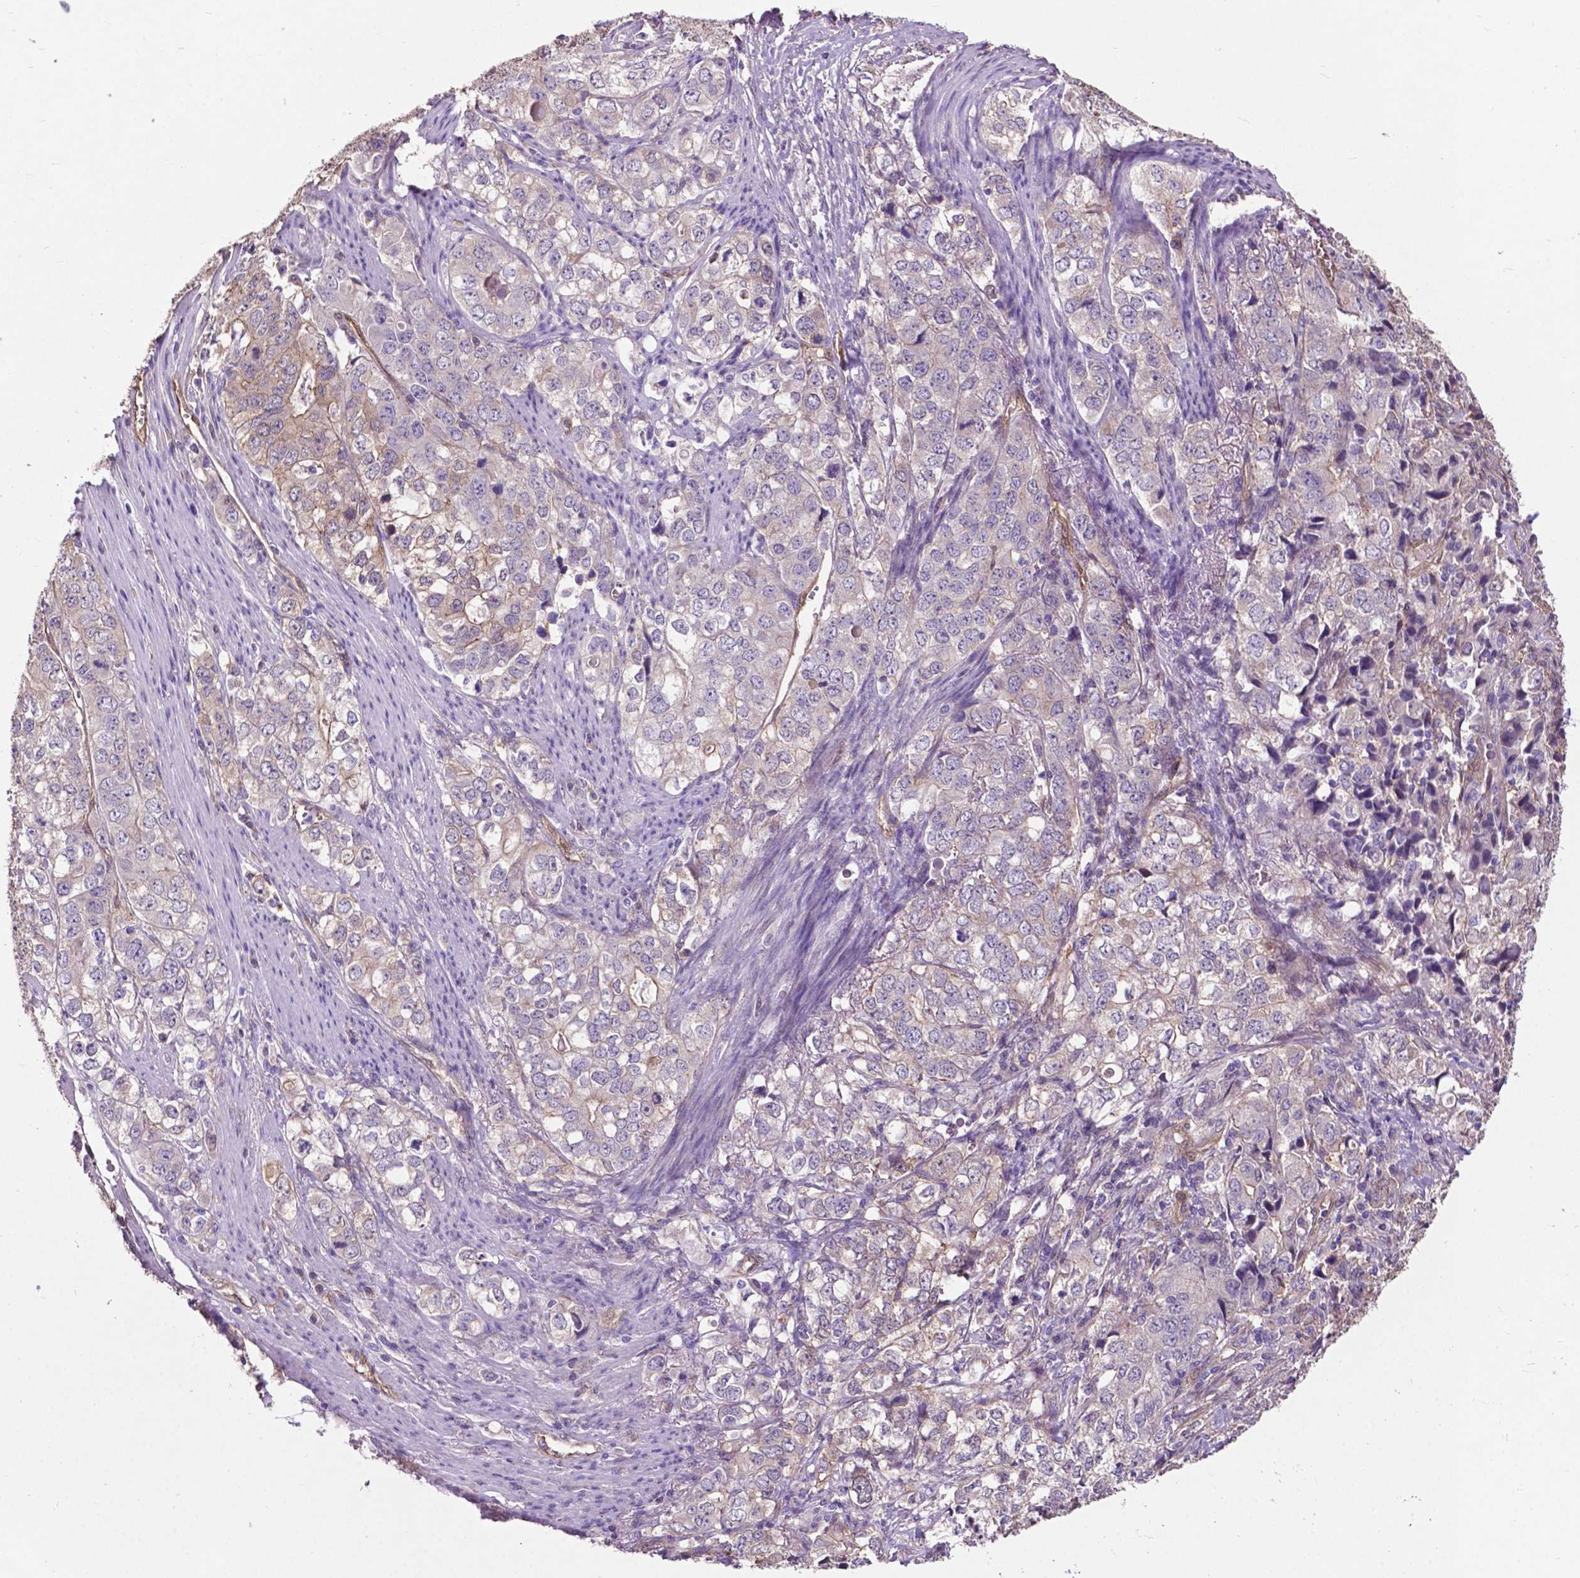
{"staining": {"intensity": "negative", "quantity": "none", "location": "none"}, "tissue": "stomach cancer", "cell_type": "Tumor cells", "image_type": "cancer", "snomed": [{"axis": "morphology", "description": "Adenocarcinoma, NOS"}, {"axis": "topography", "description": "Stomach, lower"}], "caption": "DAB (3,3'-diaminobenzidine) immunohistochemical staining of human stomach cancer demonstrates no significant positivity in tumor cells. (Brightfield microscopy of DAB immunohistochemistry (IHC) at high magnification).", "gene": "PDLIM1", "patient": {"sex": "female", "age": 72}}